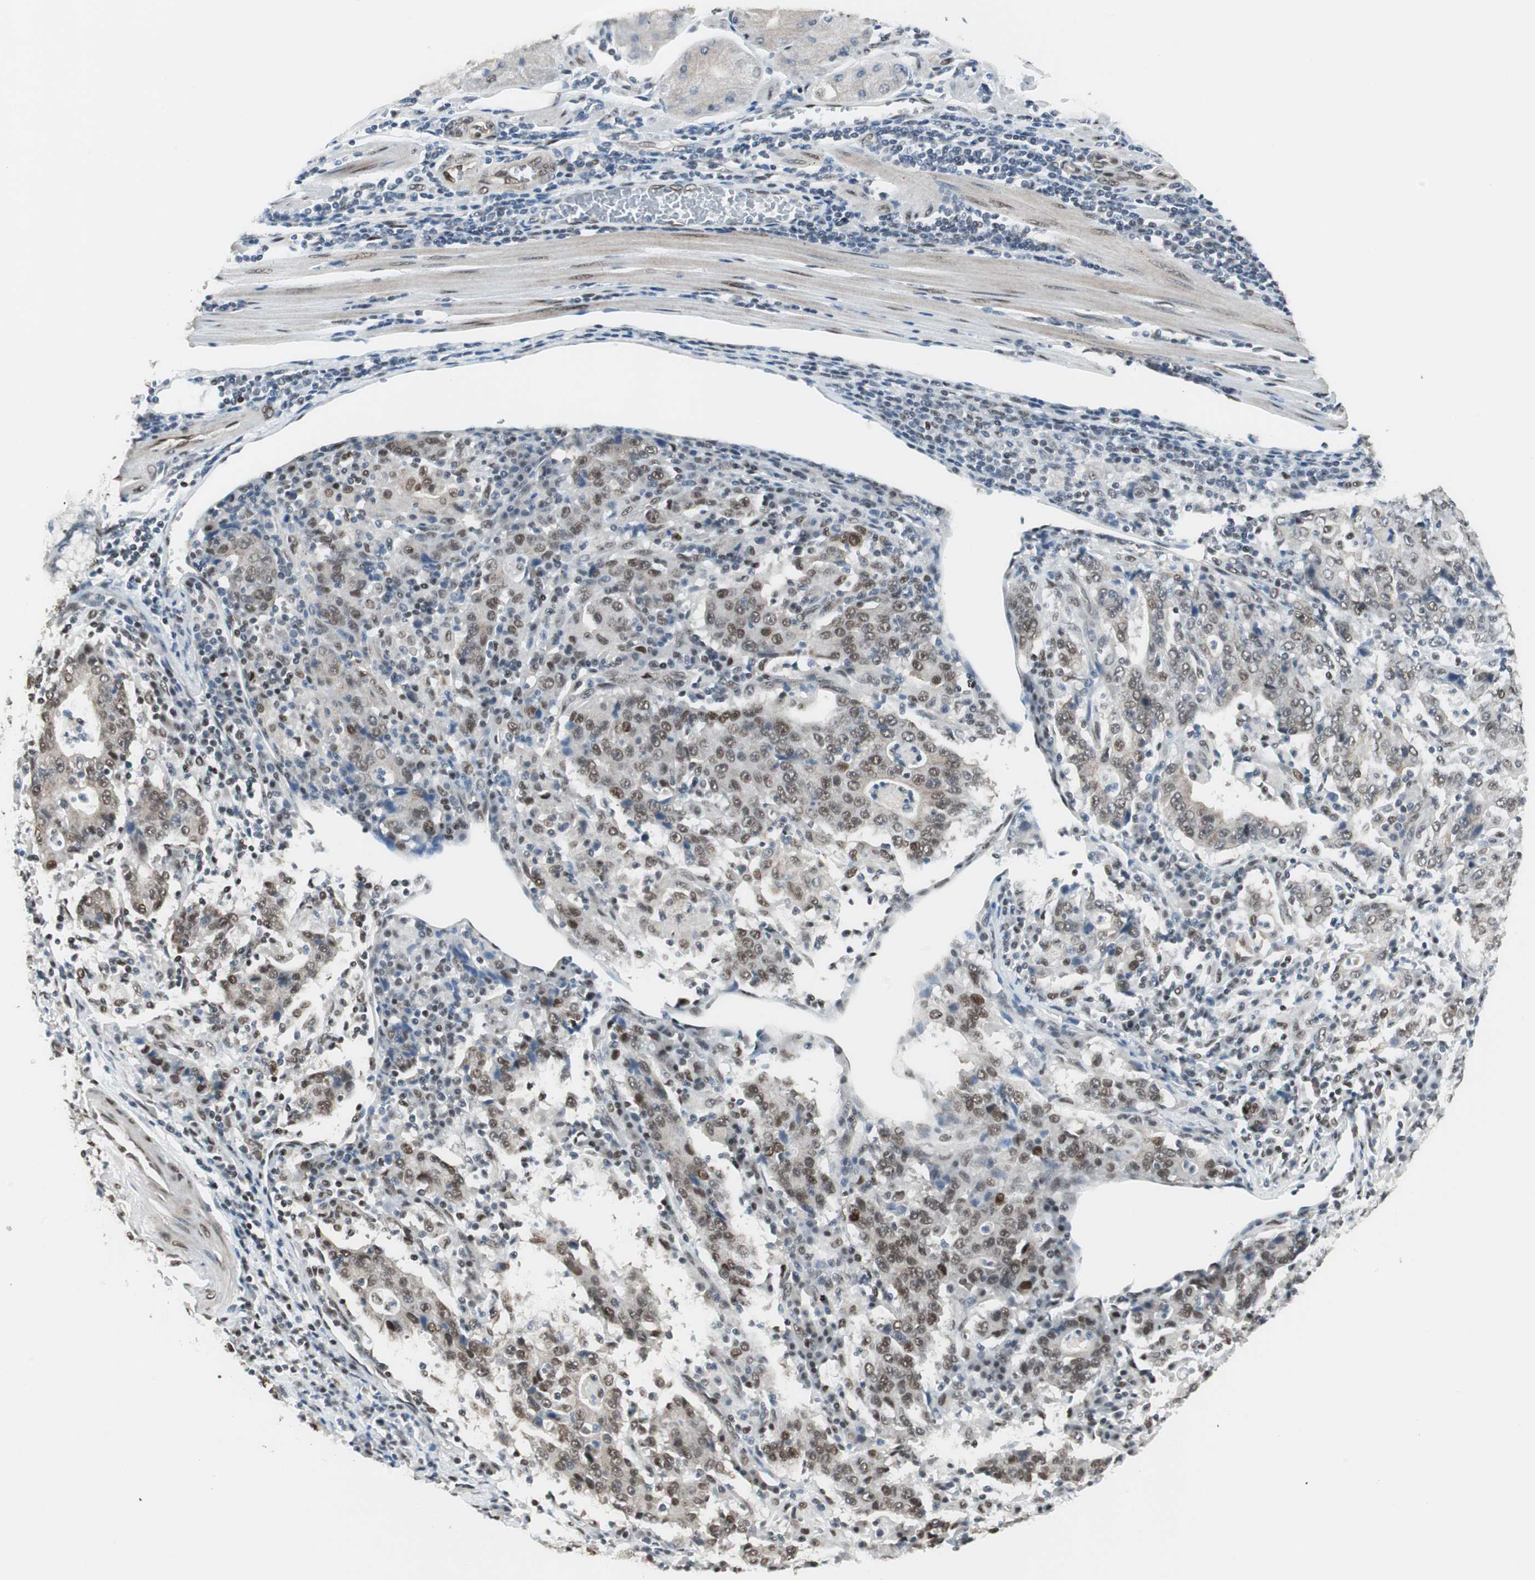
{"staining": {"intensity": "moderate", "quantity": ">75%", "location": "nuclear"}, "tissue": "stomach cancer", "cell_type": "Tumor cells", "image_type": "cancer", "snomed": [{"axis": "morphology", "description": "Normal tissue, NOS"}, {"axis": "morphology", "description": "Adenocarcinoma, NOS"}, {"axis": "topography", "description": "Stomach, upper"}, {"axis": "topography", "description": "Stomach"}], "caption": "The histopathology image reveals staining of stomach adenocarcinoma, revealing moderate nuclear protein staining (brown color) within tumor cells. (Brightfield microscopy of DAB IHC at high magnification).", "gene": "ZBTB17", "patient": {"sex": "male", "age": 59}}